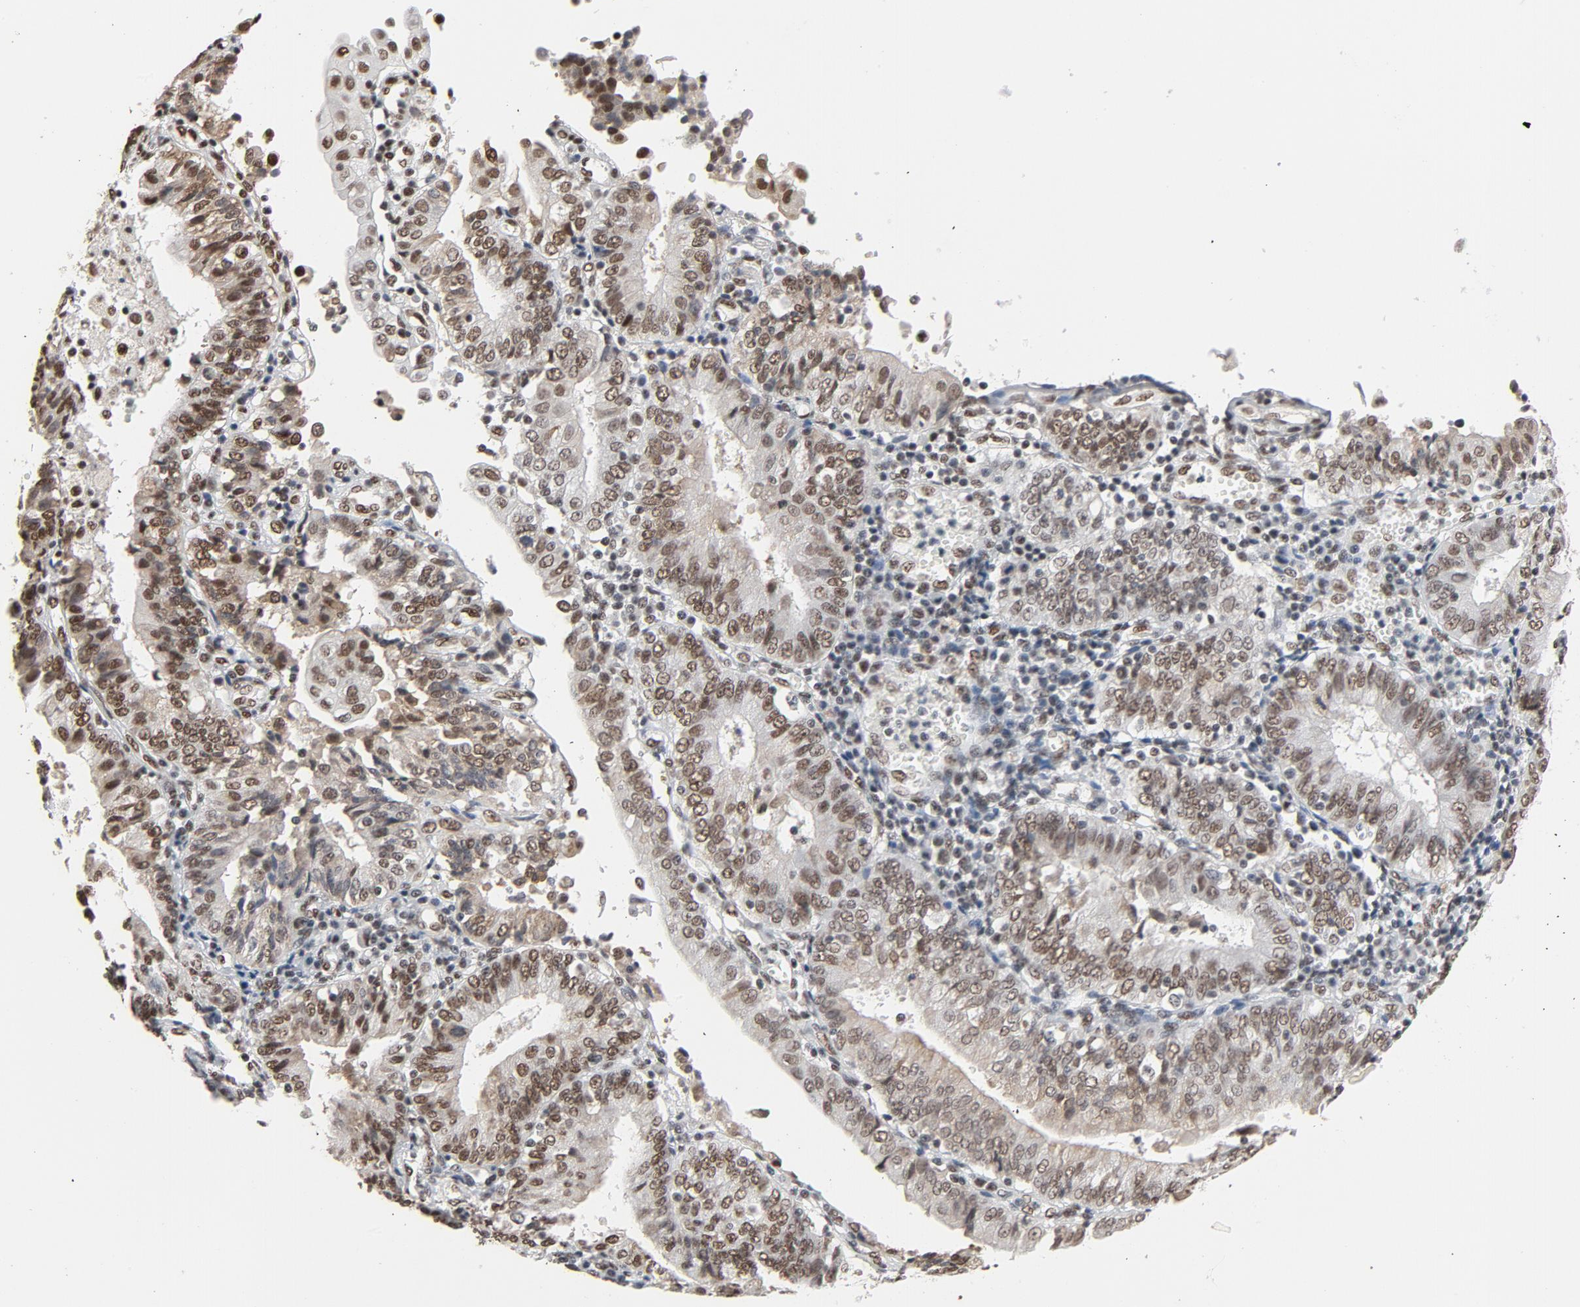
{"staining": {"intensity": "moderate", "quantity": ">75%", "location": "cytoplasmic/membranous,nuclear"}, "tissue": "endometrial cancer", "cell_type": "Tumor cells", "image_type": "cancer", "snomed": [{"axis": "morphology", "description": "Adenocarcinoma, NOS"}, {"axis": "topography", "description": "Endometrium"}], "caption": "Moderate cytoplasmic/membranous and nuclear protein positivity is appreciated in approximately >75% of tumor cells in endometrial adenocarcinoma. The staining was performed using DAB (3,3'-diaminobenzidine), with brown indicating positive protein expression. Nuclei are stained blue with hematoxylin.", "gene": "MRE11", "patient": {"sex": "female", "age": 75}}